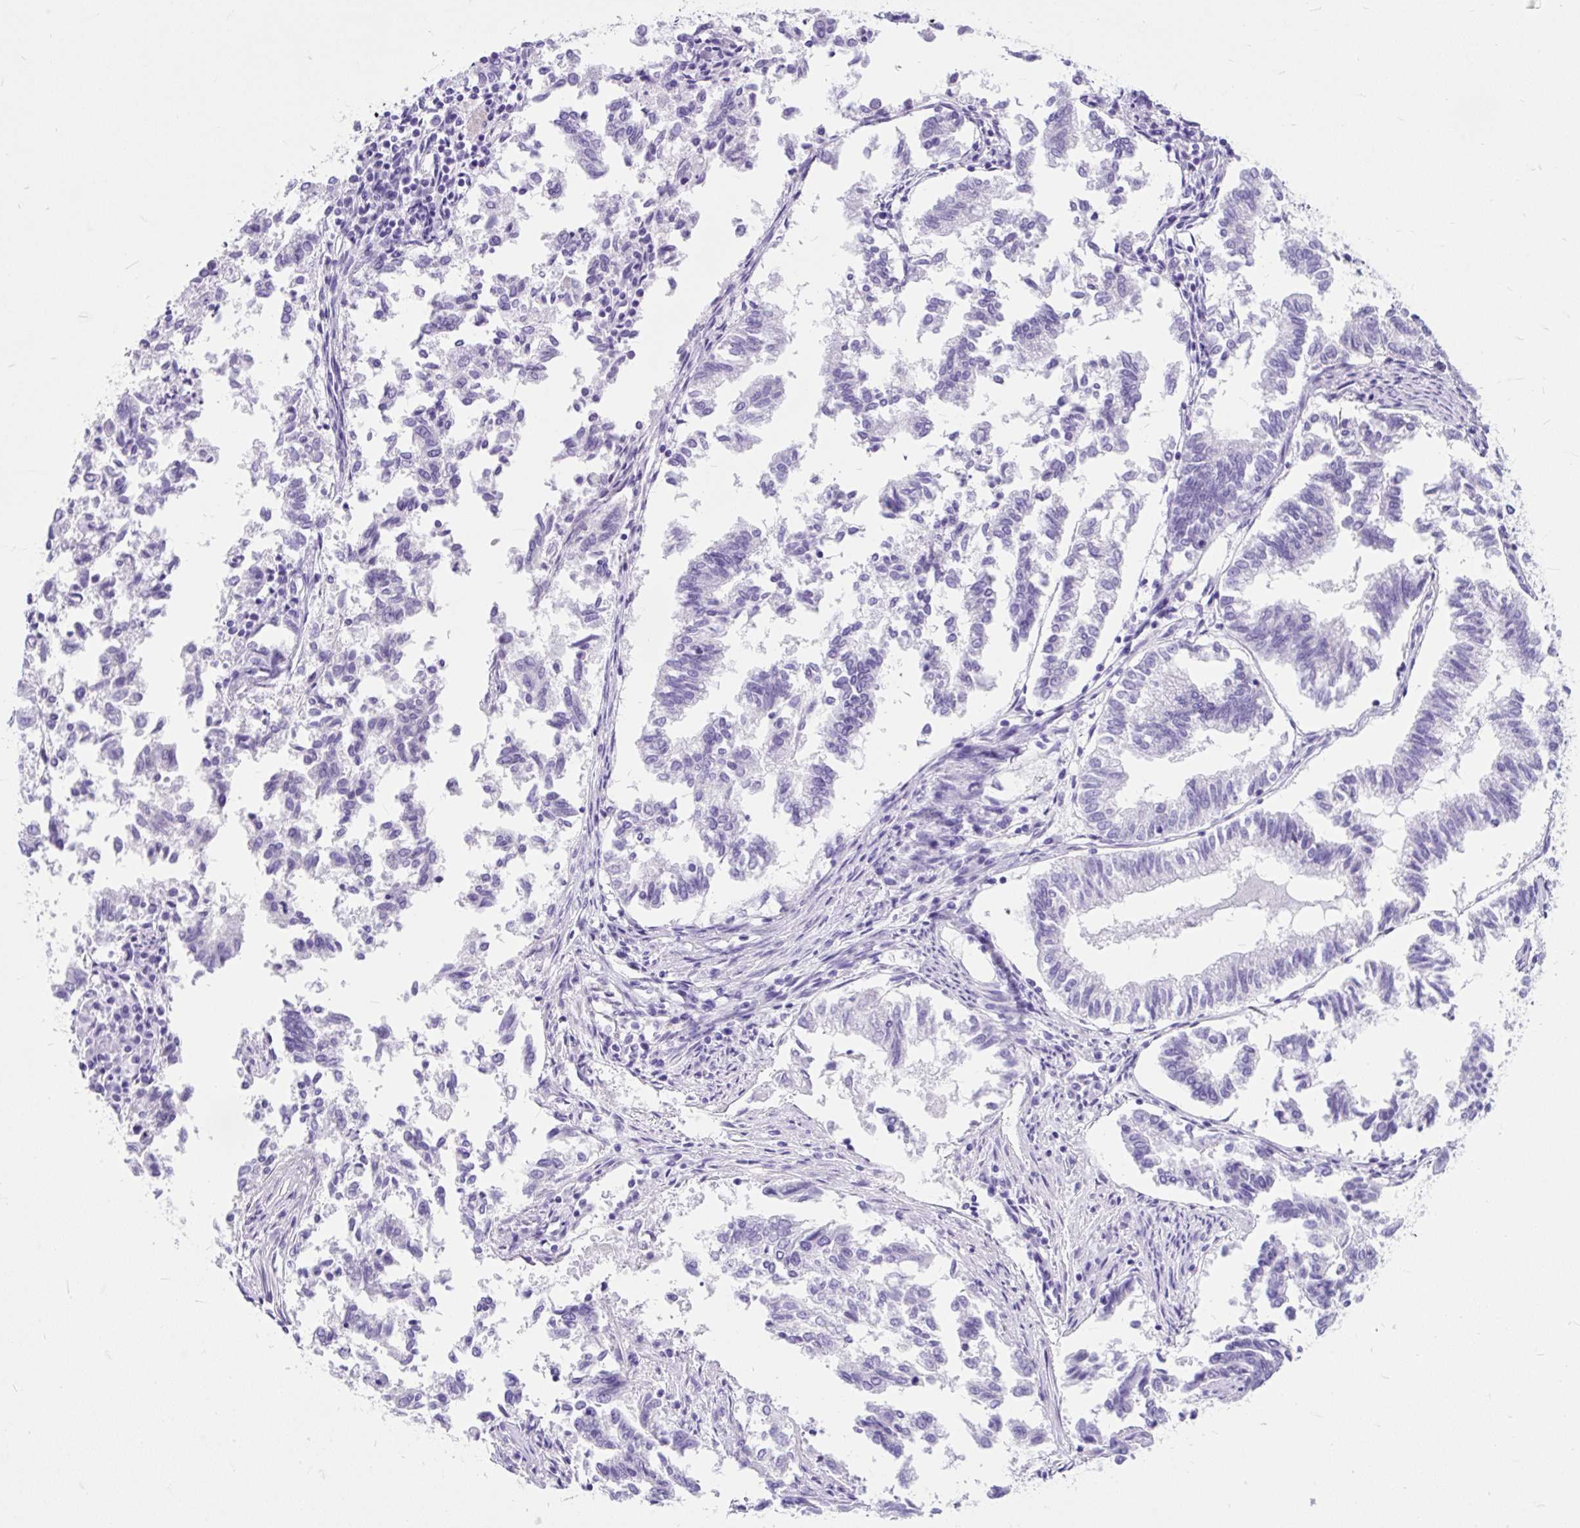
{"staining": {"intensity": "negative", "quantity": "none", "location": "none"}, "tissue": "endometrial cancer", "cell_type": "Tumor cells", "image_type": "cancer", "snomed": [{"axis": "morphology", "description": "Necrosis, NOS"}, {"axis": "morphology", "description": "Adenocarcinoma, NOS"}, {"axis": "topography", "description": "Endometrium"}], "caption": "Human adenocarcinoma (endometrial) stained for a protein using IHC shows no expression in tumor cells.", "gene": "SCGB1A1", "patient": {"sex": "female", "age": 79}}